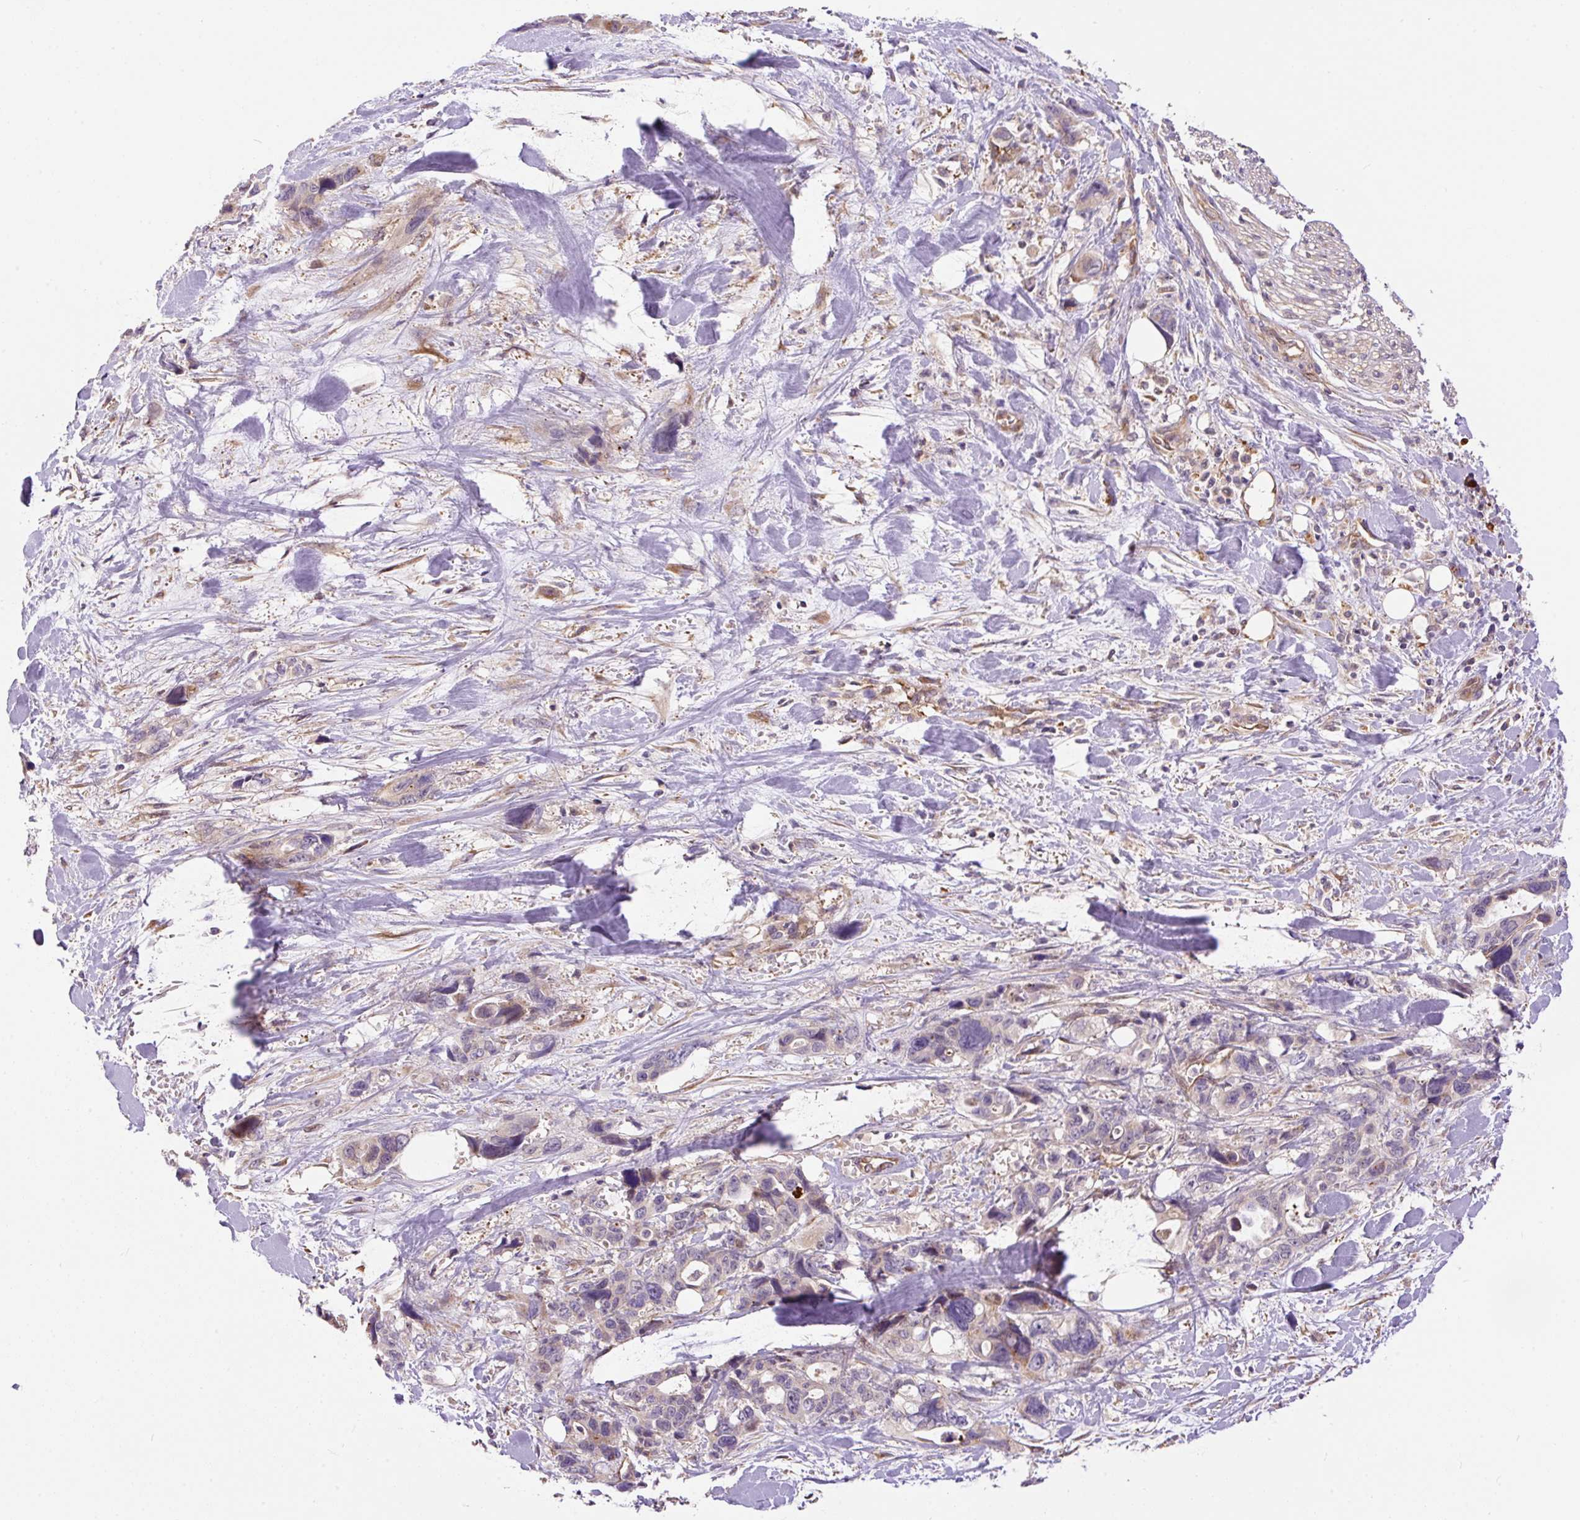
{"staining": {"intensity": "negative", "quantity": "none", "location": "none"}, "tissue": "pancreatic cancer", "cell_type": "Tumor cells", "image_type": "cancer", "snomed": [{"axis": "morphology", "description": "Adenocarcinoma, NOS"}, {"axis": "topography", "description": "Pancreas"}], "caption": "Pancreatic adenocarcinoma was stained to show a protein in brown. There is no significant staining in tumor cells.", "gene": "PPME1", "patient": {"sex": "male", "age": 46}}